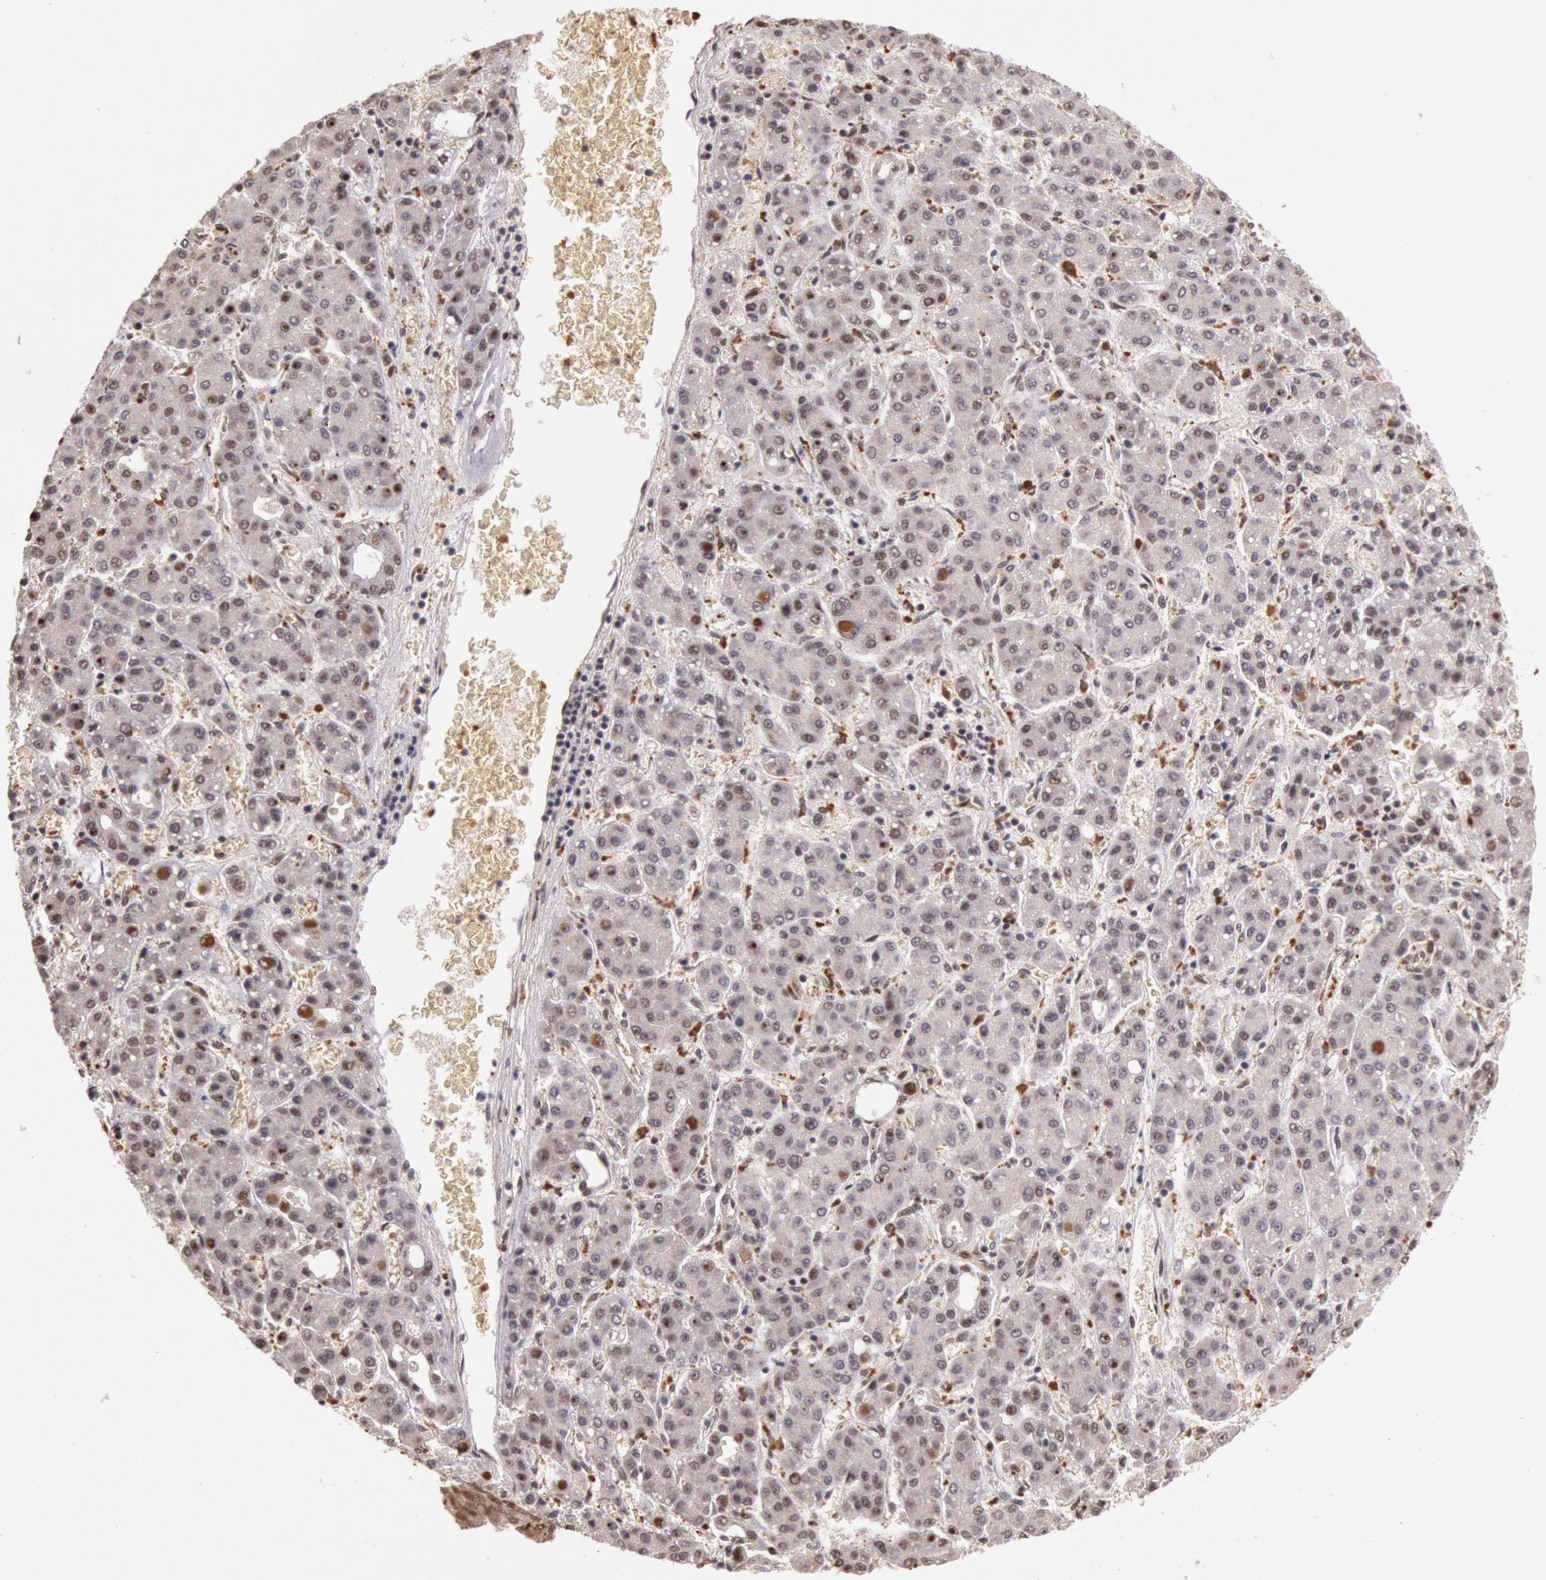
{"staining": {"intensity": "negative", "quantity": "none", "location": "none"}, "tissue": "liver cancer", "cell_type": "Tumor cells", "image_type": "cancer", "snomed": [{"axis": "morphology", "description": "Carcinoma, Hepatocellular, NOS"}, {"axis": "topography", "description": "Liver"}], "caption": "High magnification brightfield microscopy of liver cancer stained with DAB (brown) and counterstained with hematoxylin (blue): tumor cells show no significant positivity.", "gene": "LIG4", "patient": {"sex": "male", "age": 69}}